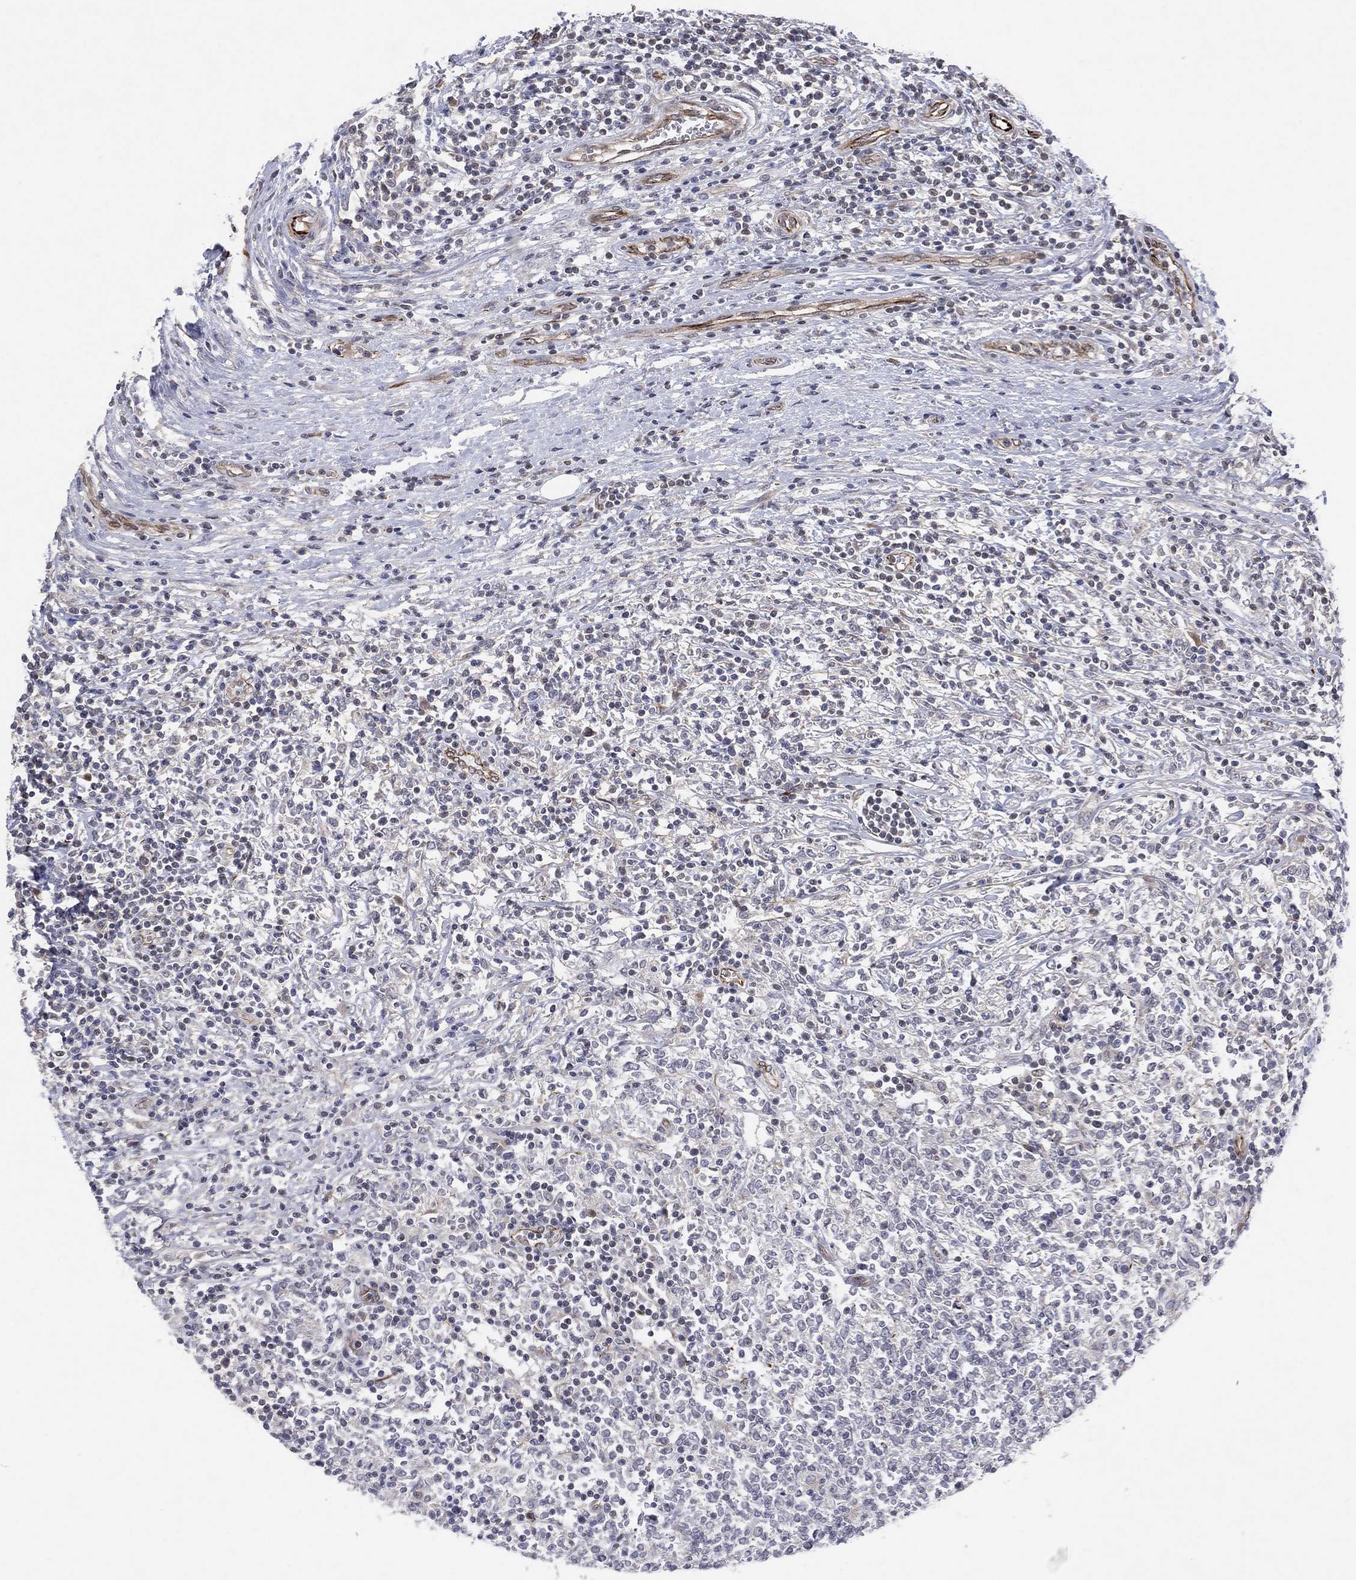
{"staining": {"intensity": "negative", "quantity": "none", "location": "none"}, "tissue": "lymphoma", "cell_type": "Tumor cells", "image_type": "cancer", "snomed": [{"axis": "morphology", "description": "Malignant lymphoma, non-Hodgkin's type, High grade"}, {"axis": "topography", "description": "Lymph node"}], "caption": "The immunohistochemistry histopathology image has no significant expression in tumor cells of lymphoma tissue.", "gene": "FLI1", "patient": {"sex": "female", "age": 84}}